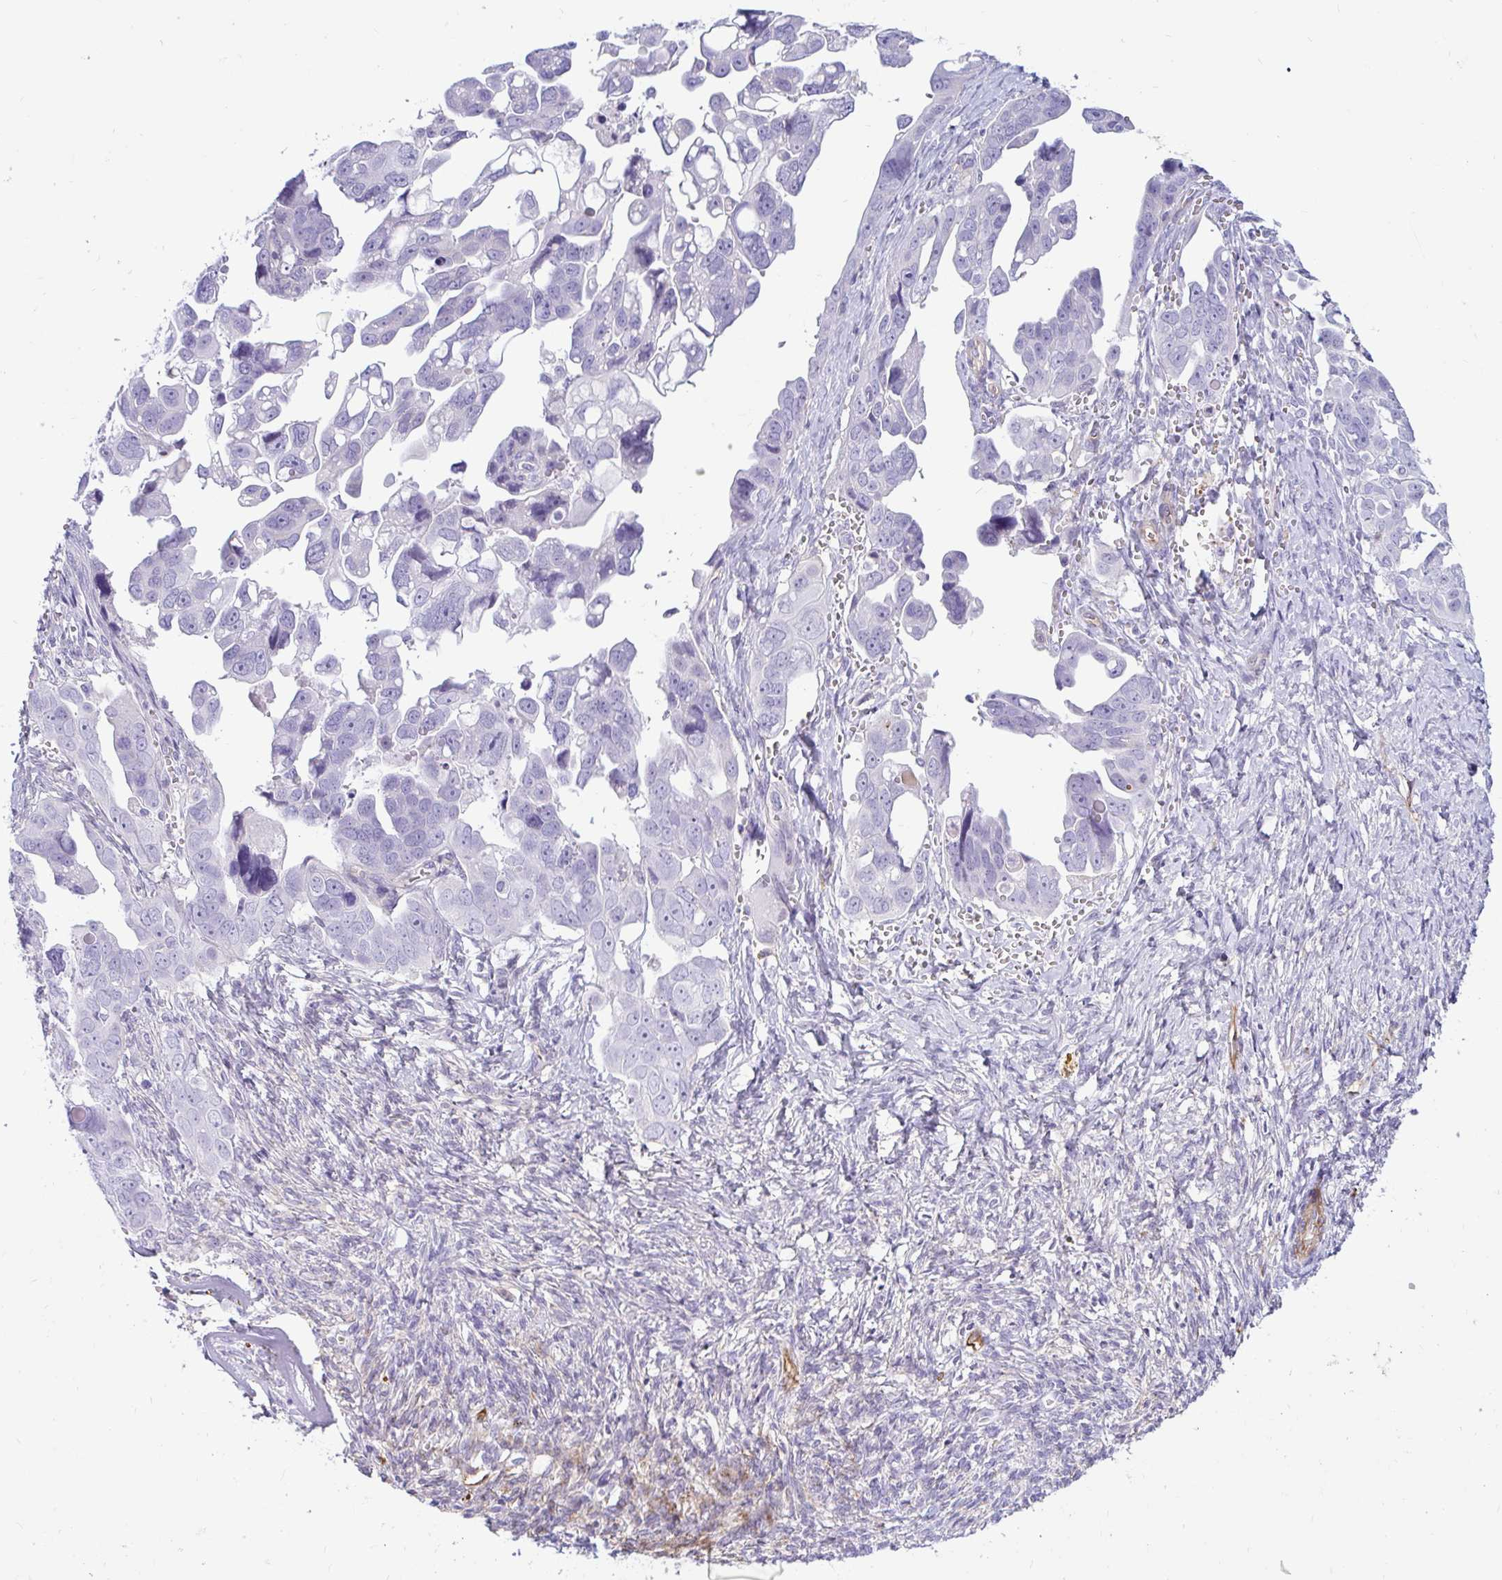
{"staining": {"intensity": "negative", "quantity": "none", "location": "none"}, "tissue": "ovarian cancer", "cell_type": "Tumor cells", "image_type": "cancer", "snomed": [{"axis": "morphology", "description": "Cystadenocarcinoma, serous, NOS"}, {"axis": "topography", "description": "Ovary"}], "caption": "Immunohistochemistry (IHC) of human ovarian cancer (serous cystadenocarcinoma) displays no positivity in tumor cells. (DAB (3,3'-diaminobenzidine) immunohistochemistry (IHC), high magnification).", "gene": "UBL3", "patient": {"sex": "female", "age": 59}}